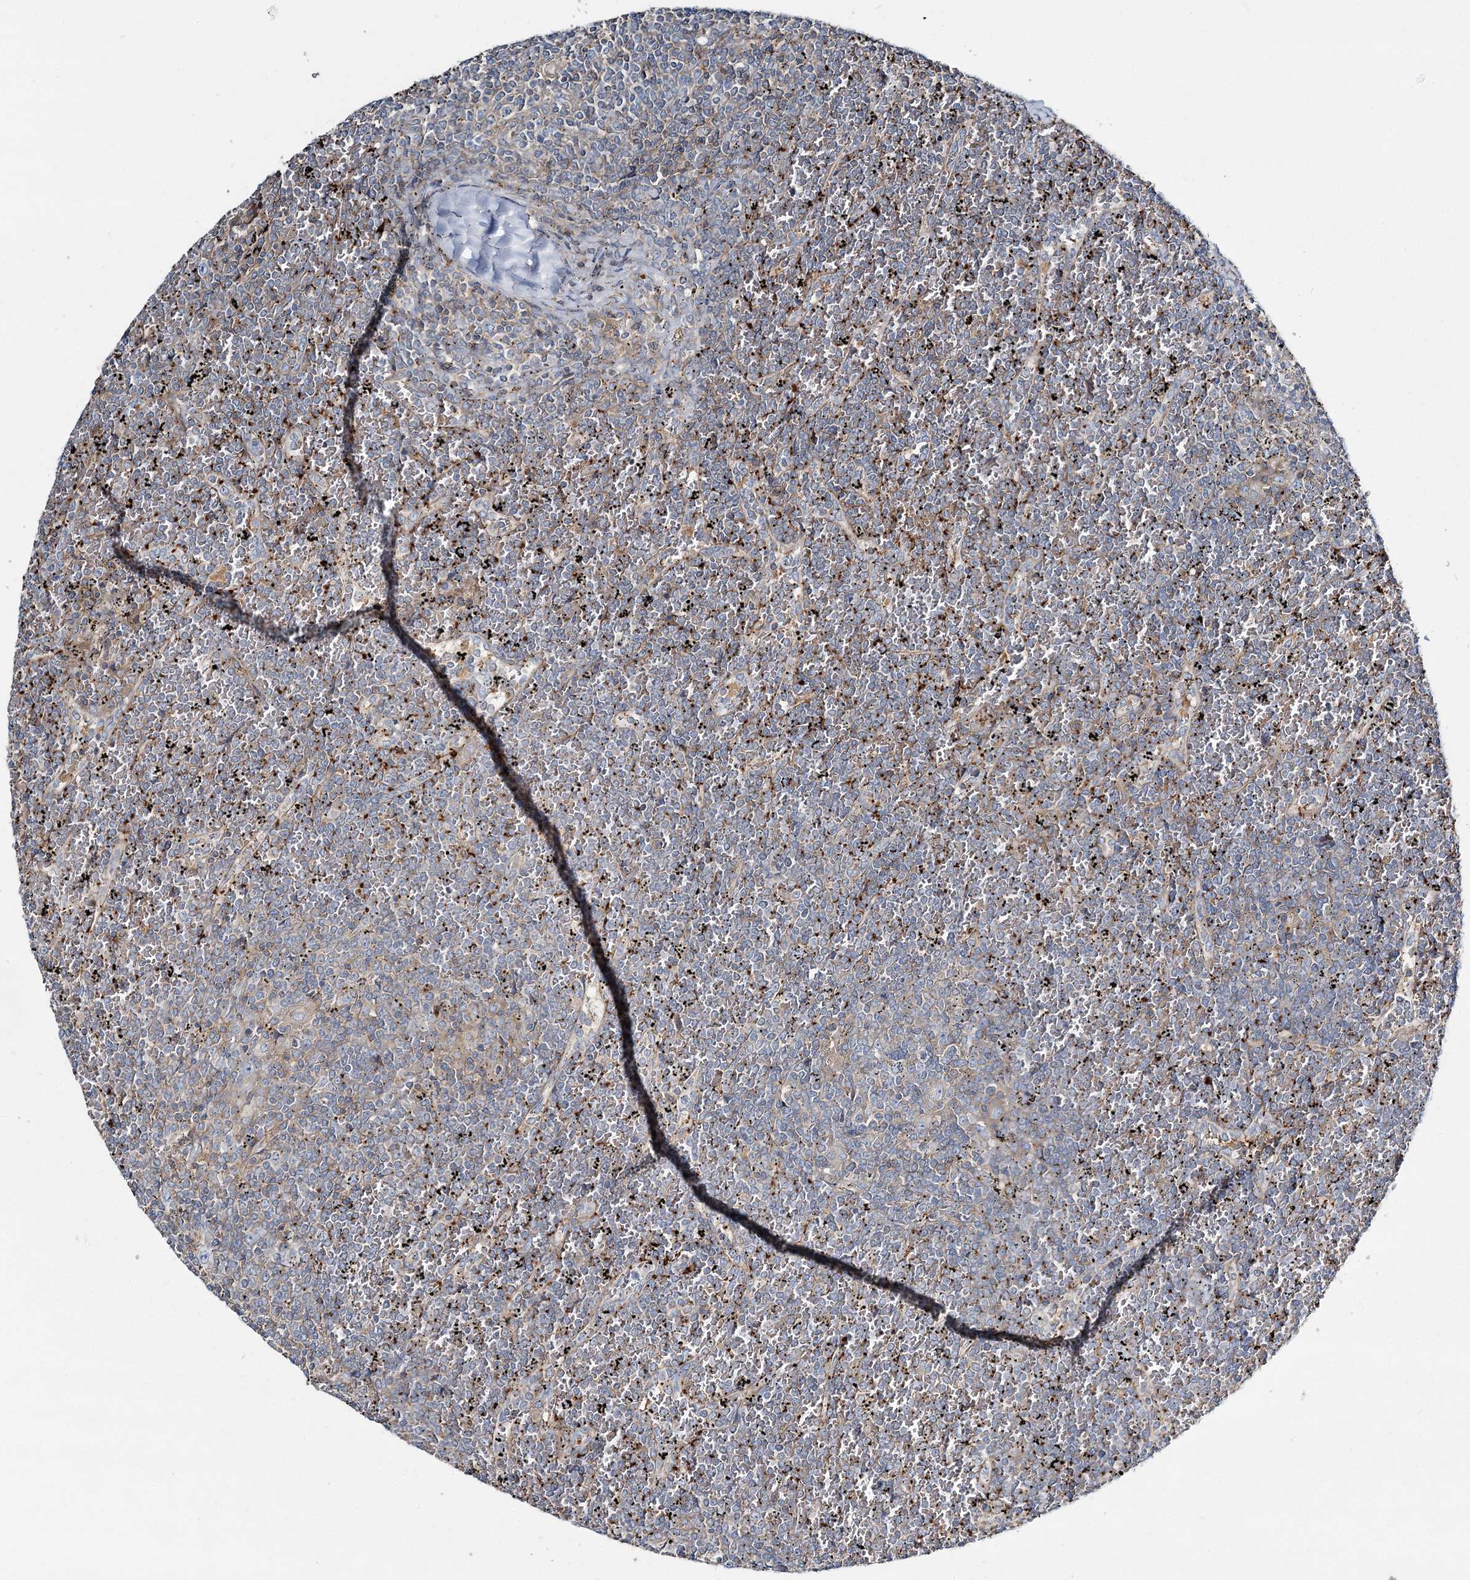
{"staining": {"intensity": "negative", "quantity": "none", "location": "none"}, "tissue": "lymphoma", "cell_type": "Tumor cells", "image_type": "cancer", "snomed": [{"axis": "morphology", "description": "Malignant lymphoma, non-Hodgkin's type, Low grade"}, {"axis": "topography", "description": "Spleen"}], "caption": "Protein analysis of lymphoma exhibits no significant staining in tumor cells.", "gene": "CUEDC2", "patient": {"sex": "female", "age": 19}}